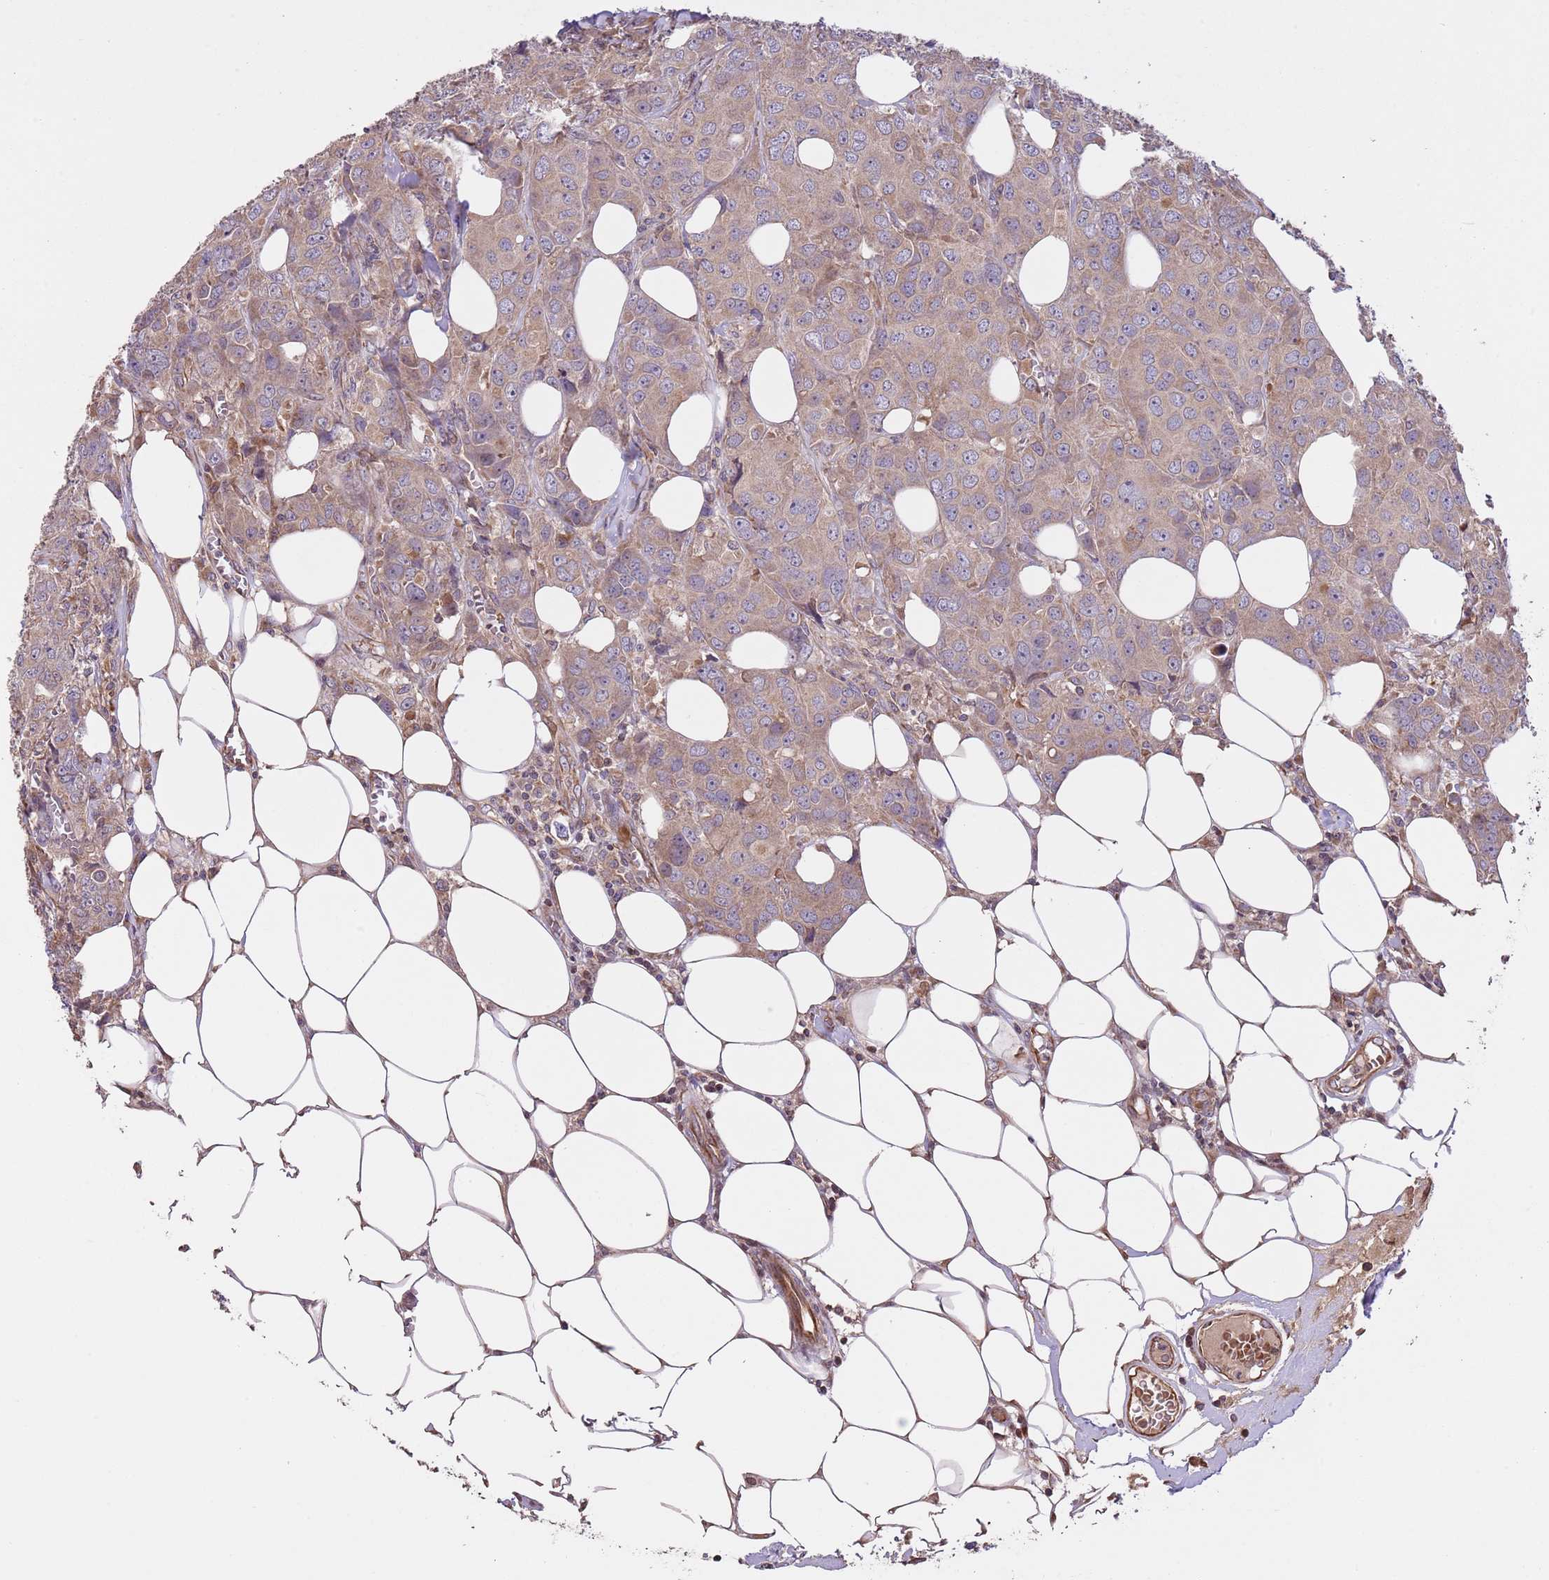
{"staining": {"intensity": "weak", "quantity": ">75%", "location": "cytoplasmic/membranous"}, "tissue": "breast cancer", "cell_type": "Tumor cells", "image_type": "cancer", "snomed": [{"axis": "morphology", "description": "Duct carcinoma"}, {"axis": "topography", "description": "Breast"}], "caption": "There is low levels of weak cytoplasmic/membranous staining in tumor cells of breast cancer (invasive ductal carcinoma), as demonstrated by immunohistochemical staining (brown color).", "gene": "FAM89B", "patient": {"sex": "female", "age": 43}}